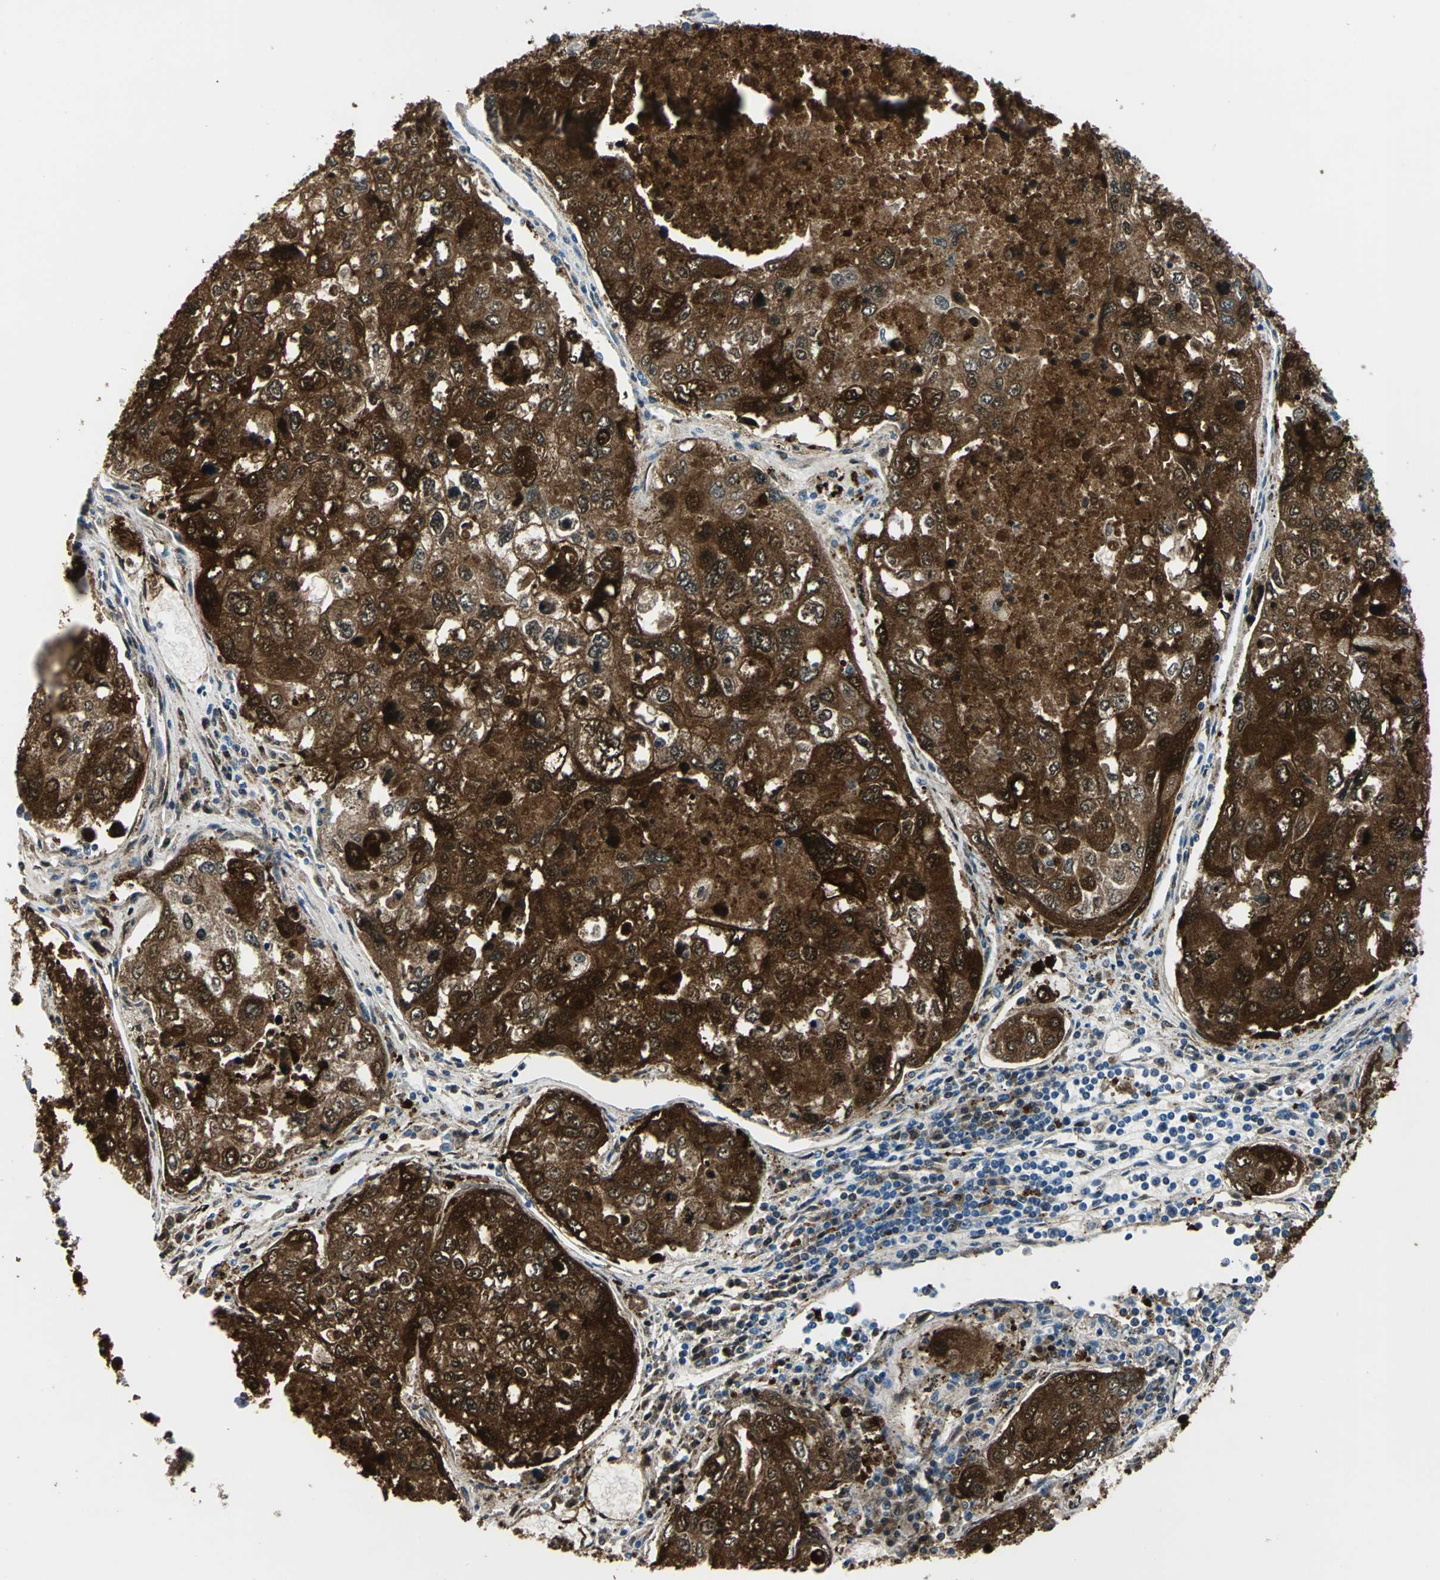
{"staining": {"intensity": "strong", "quantity": ">75%", "location": "cytoplasmic/membranous"}, "tissue": "urothelial cancer", "cell_type": "Tumor cells", "image_type": "cancer", "snomed": [{"axis": "morphology", "description": "Urothelial carcinoma, High grade"}, {"axis": "topography", "description": "Lymph node"}, {"axis": "topography", "description": "Urinary bladder"}], "caption": "An immunohistochemistry histopathology image of tumor tissue is shown. Protein staining in brown shows strong cytoplasmic/membranous positivity in urothelial carcinoma (high-grade) within tumor cells. (DAB (3,3'-diaminobenzidine) IHC with brightfield microscopy, high magnification).", "gene": "HSPB1", "patient": {"sex": "male", "age": 51}}